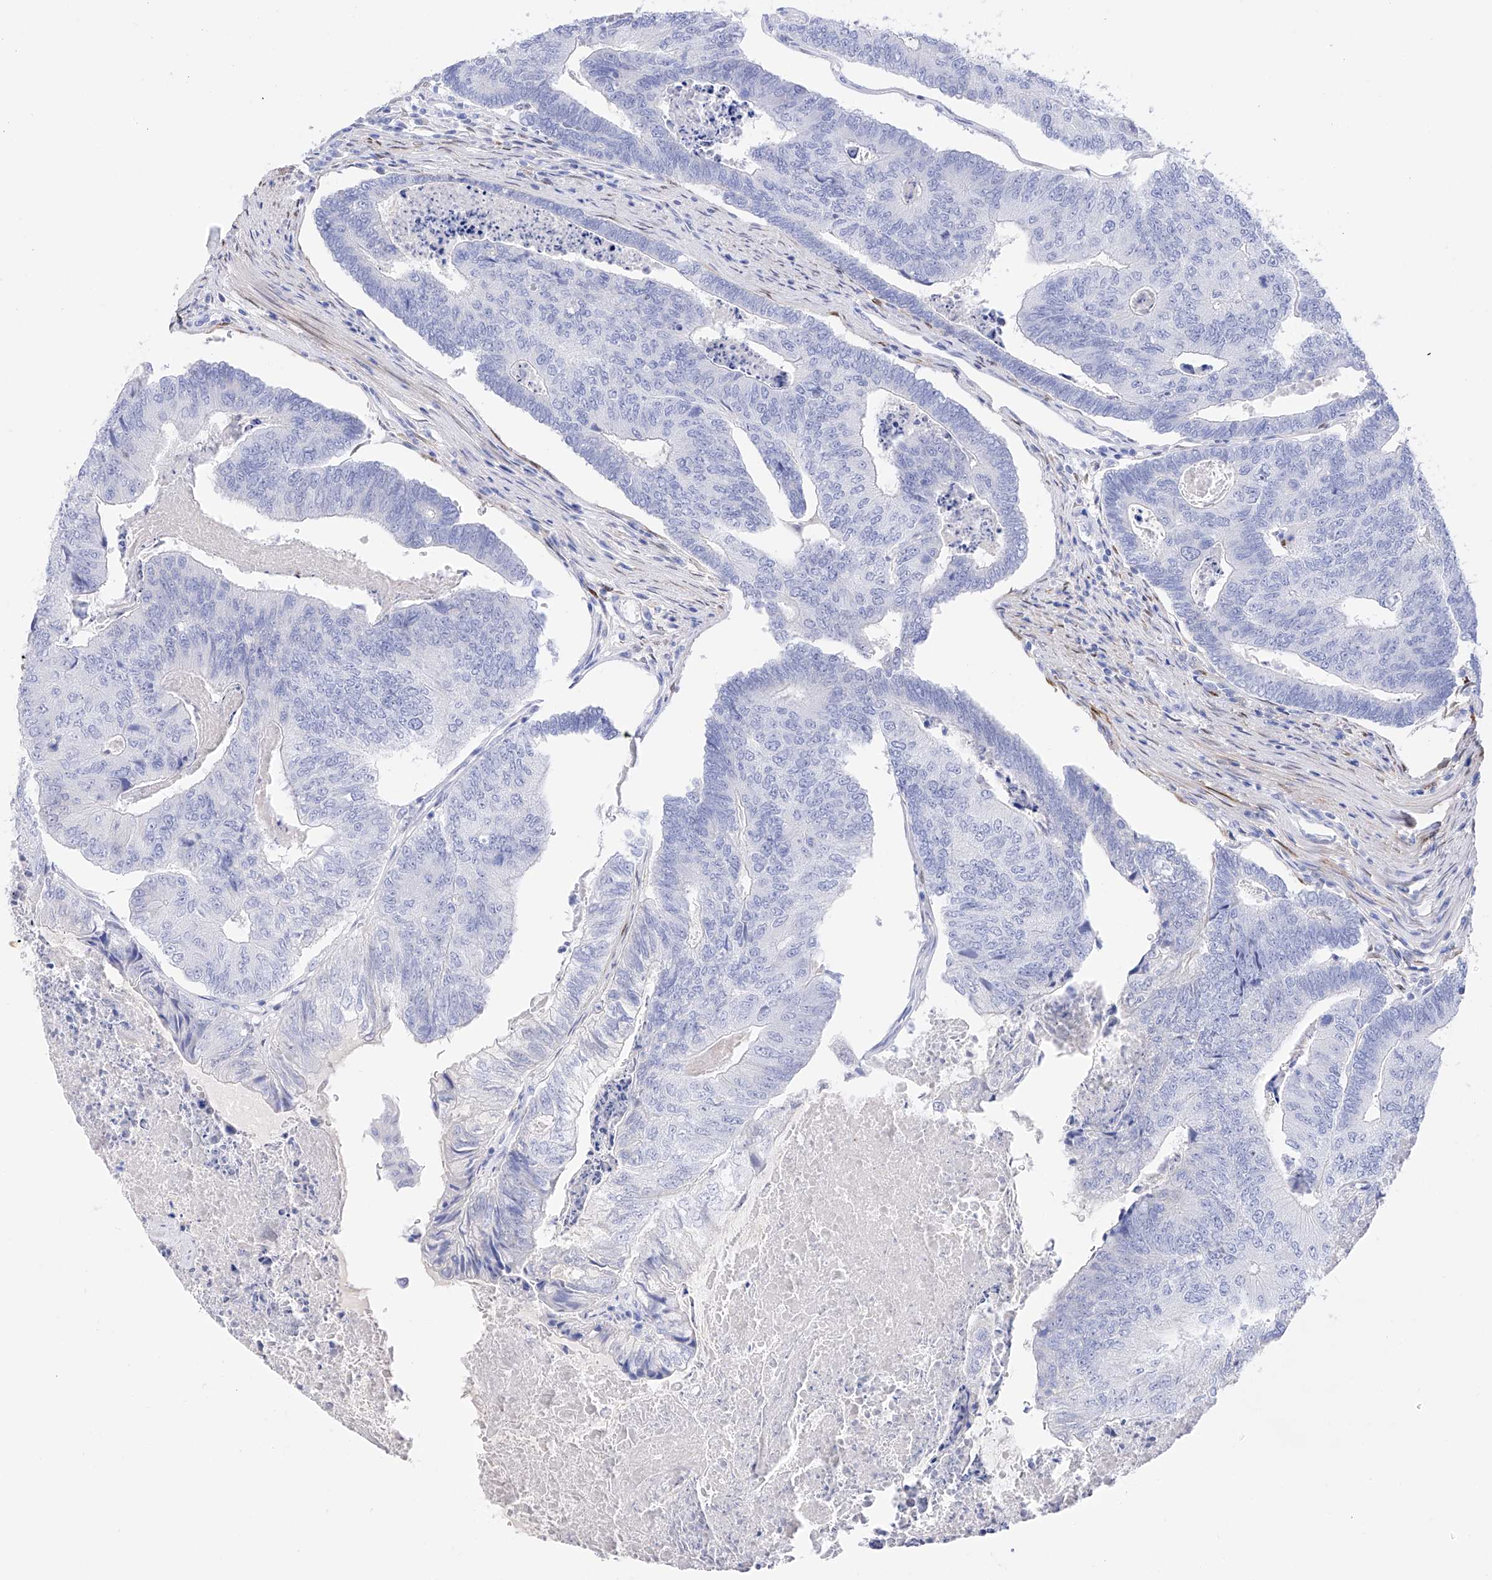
{"staining": {"intensity": "negative", "quantity": "none", "location": "none"}, "tissue": "colorectal cancer", "cell_type": "Tumor cells", "image_type": "cancer", "snomed": [{"axis": "morphology", "description": "Adenocarcinoma, NOS"}, {"axis": "topography", "description": "Colon"}], "caption": "High power microscopy photomicrograph of an immunohistochemistry (IHC) histopathology image of colorectal adenocarcinoma, revealing no significant staining in tumor cells.", "gene": "TRPC7", "patient": {"sex": "female", "age": 67}}